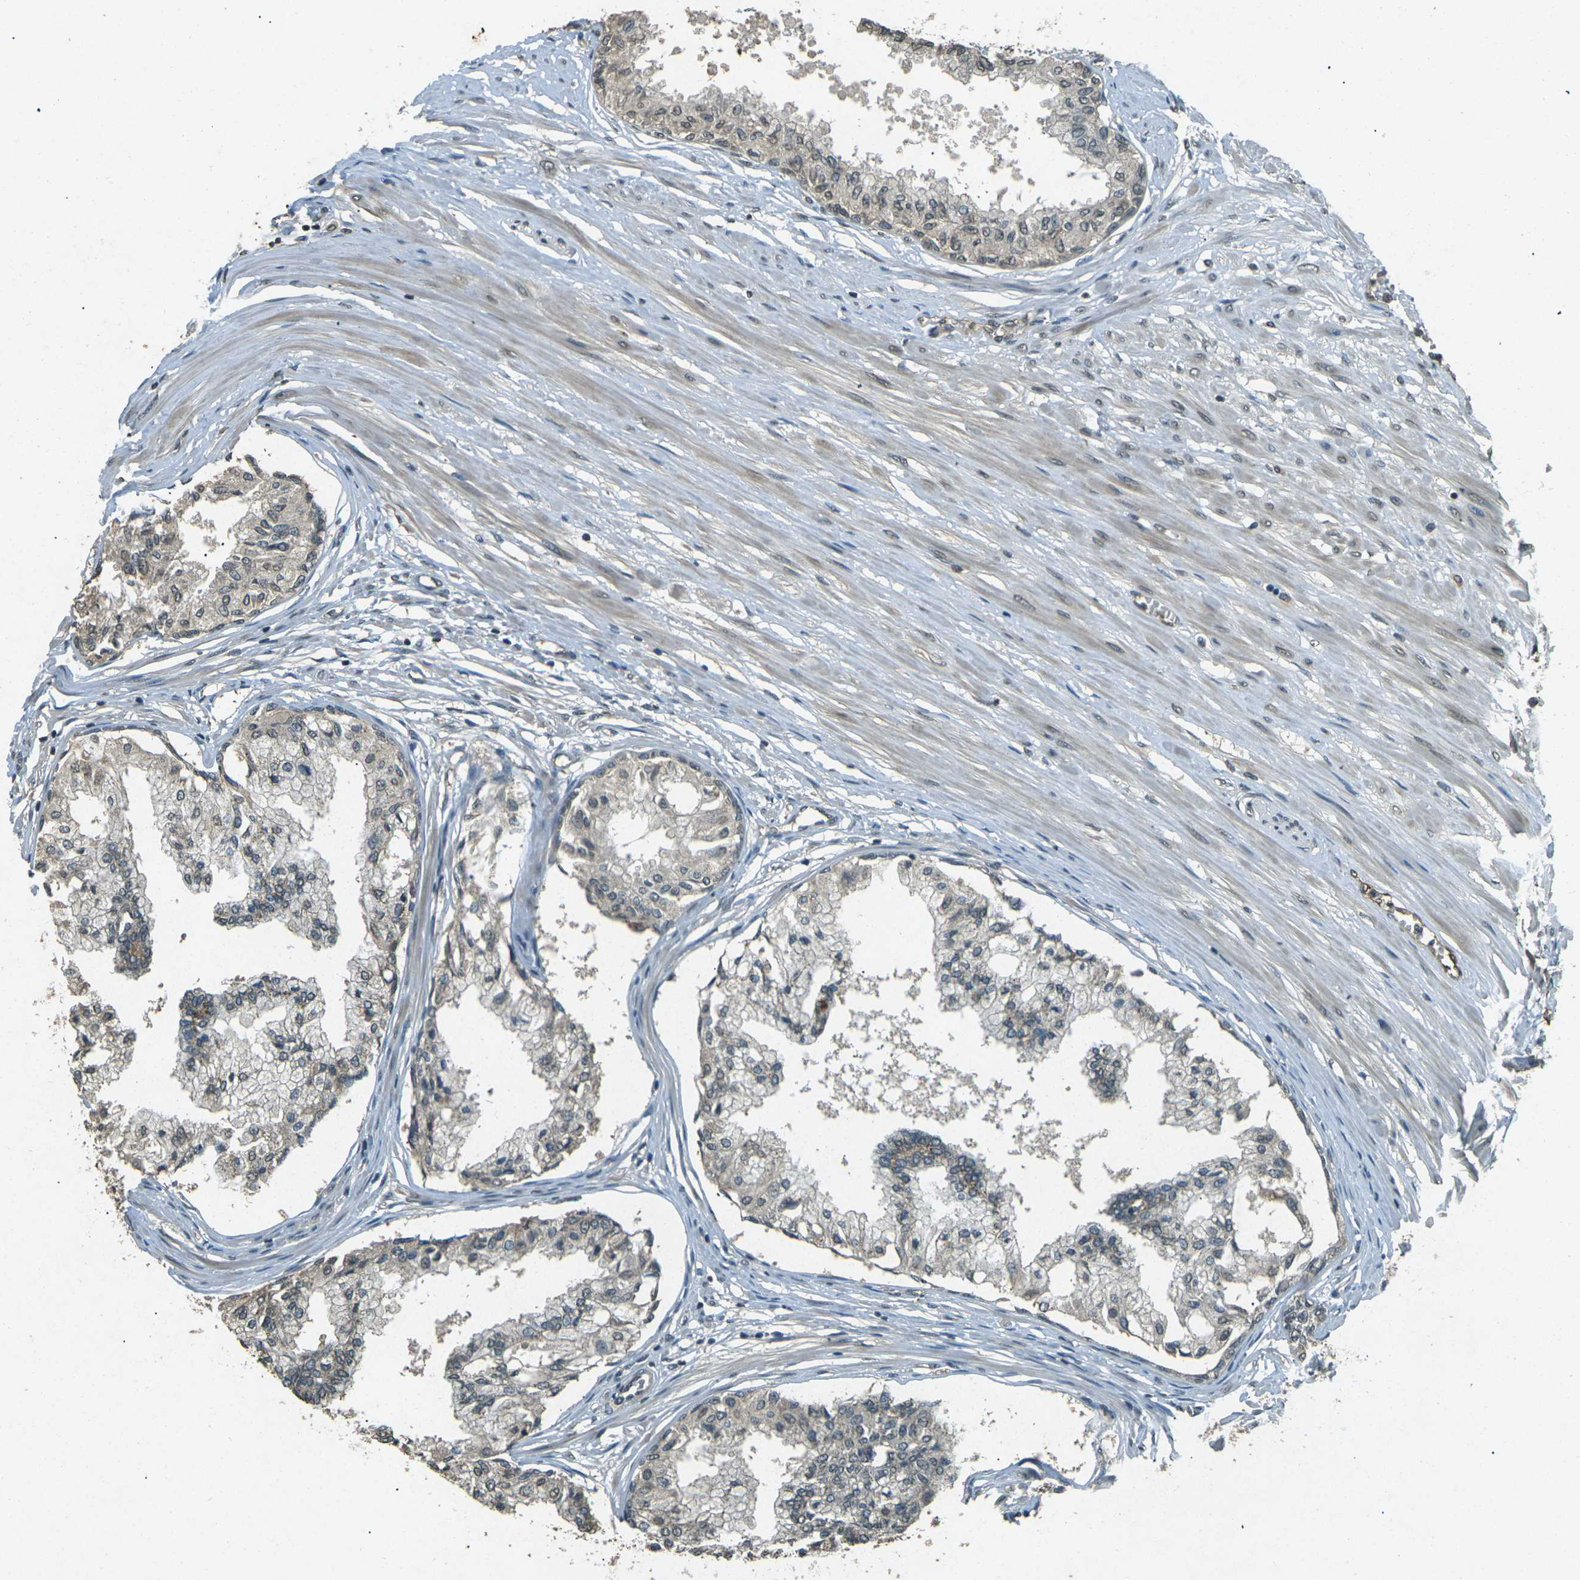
{"staining": {"intensity": "weak", "quantity": "25%-75%", "location": "cytoplasmic/membranous"}, "tissue": "prostate", "cell_type": "Glandular cells", "image_type": "normal", "snomed": [{"axis": "morphology", "description": "Normal tissue, NOS"}, {"axis": "topography", "description": "Prostate"}, {"axis": "topography", "description": "Seminal veicle"}], "caption": "A histopathology image showing weak cytoplasmic/membranous positivity in approximately 25%-75% of glandular cells in normal prostate, as visualized by brown immunohistochemical staining.", "gene": "PDE2A", "patient": {"sex": "male", "age": 60}}